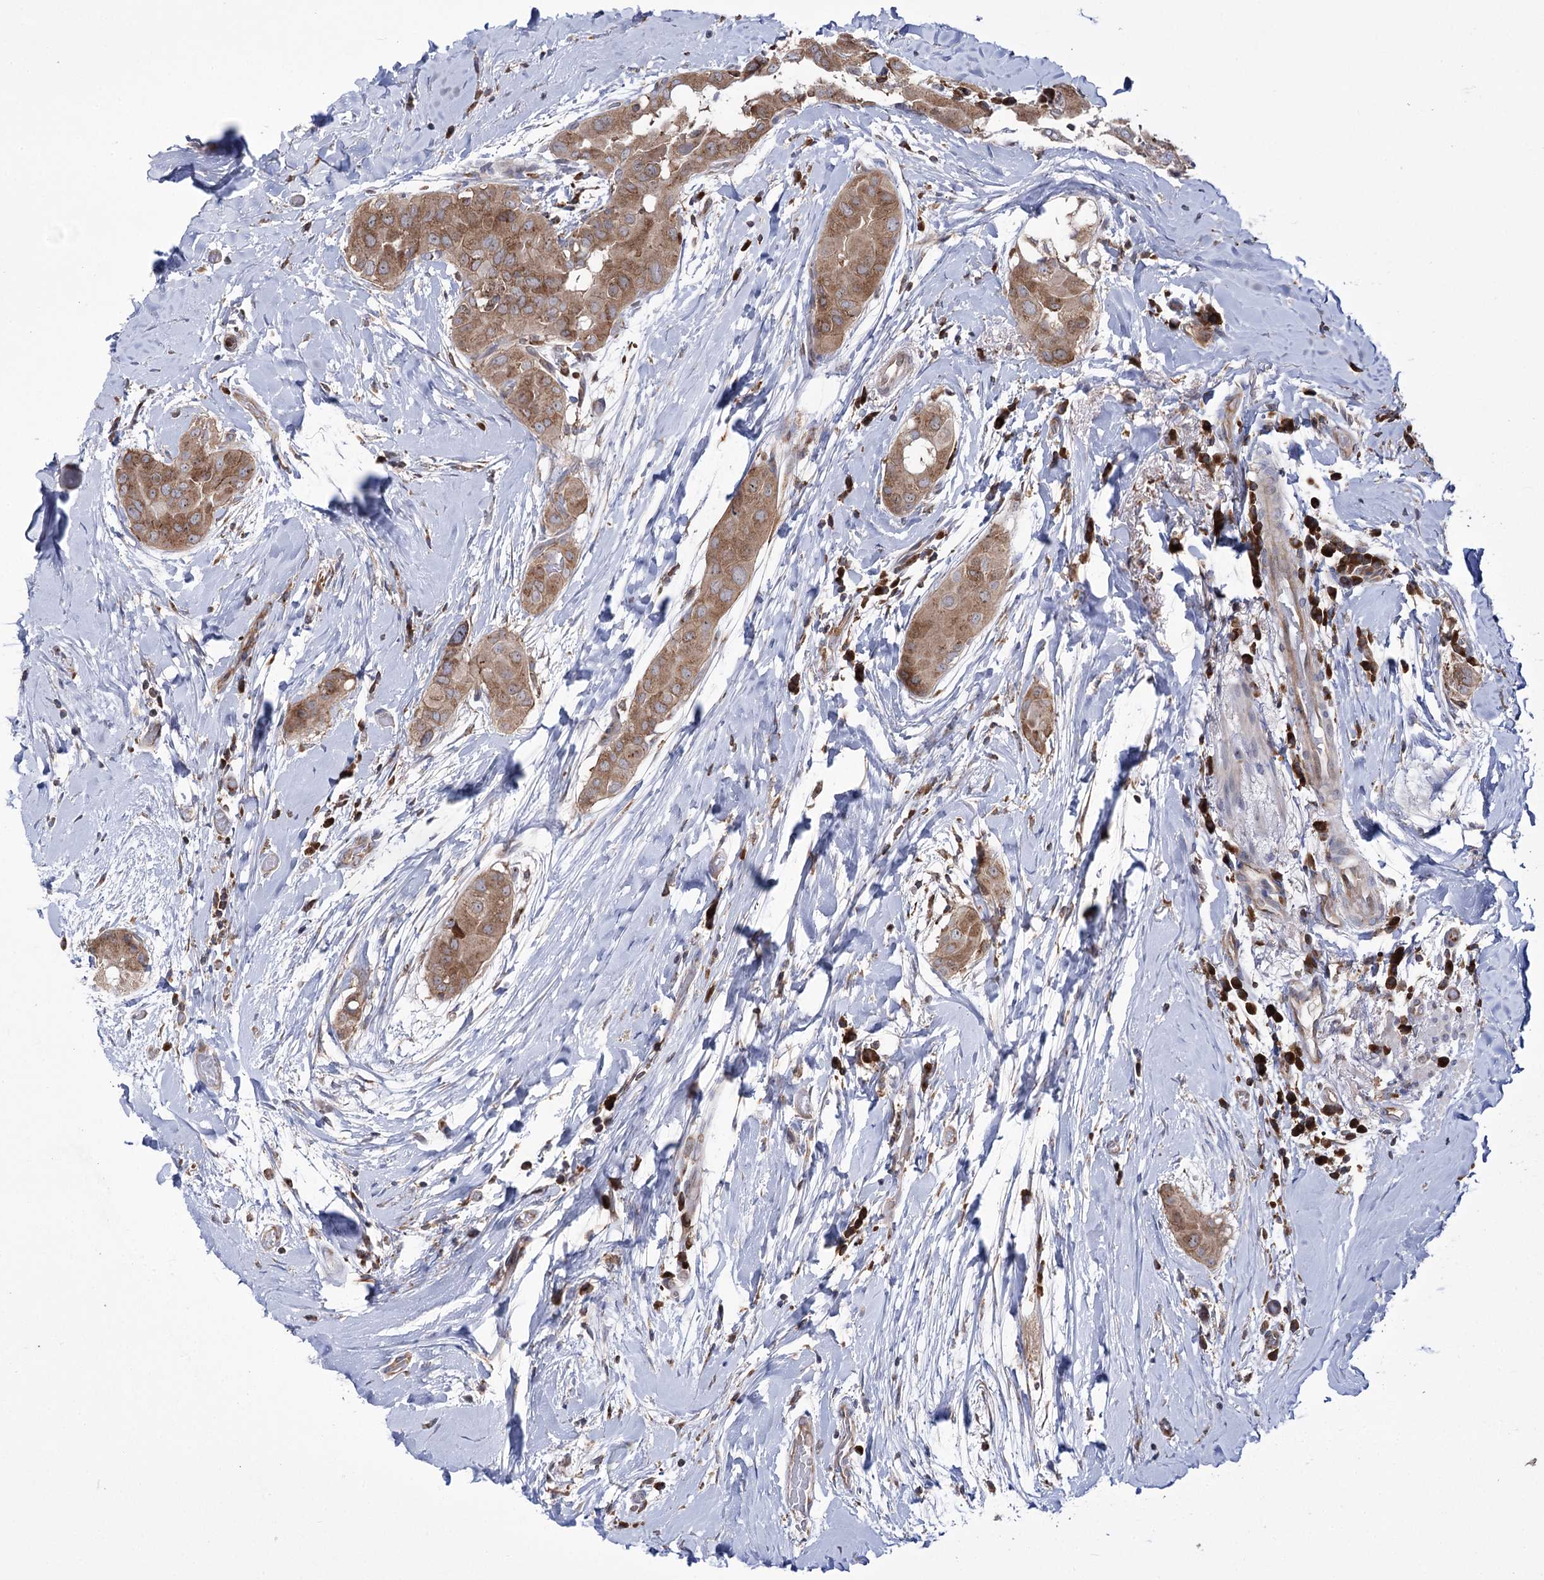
{"staining": {"intensity": "moderate", "quantity": ">75%", "location": "cytoplasmic/membranous"}, "tissue": "thyroid cancer", "cell_type": "Tumor cells", "image_type": "cancer", "snomed": [{"axis": "morphology", "description": "Papillary adenocarcinoma, NOS"}, {"axis": "topography", "description": "Thyroid gland"}], "caption": "The histopathology image exhibits staining of thyroid cancer (papillary adenocarcinoma), revealing moderate cytoplasmic/membranous protein positivity (brown color) within tumor cells.", "gene": "ZNF622", "patient": {"sex": "male", "age": 33}}